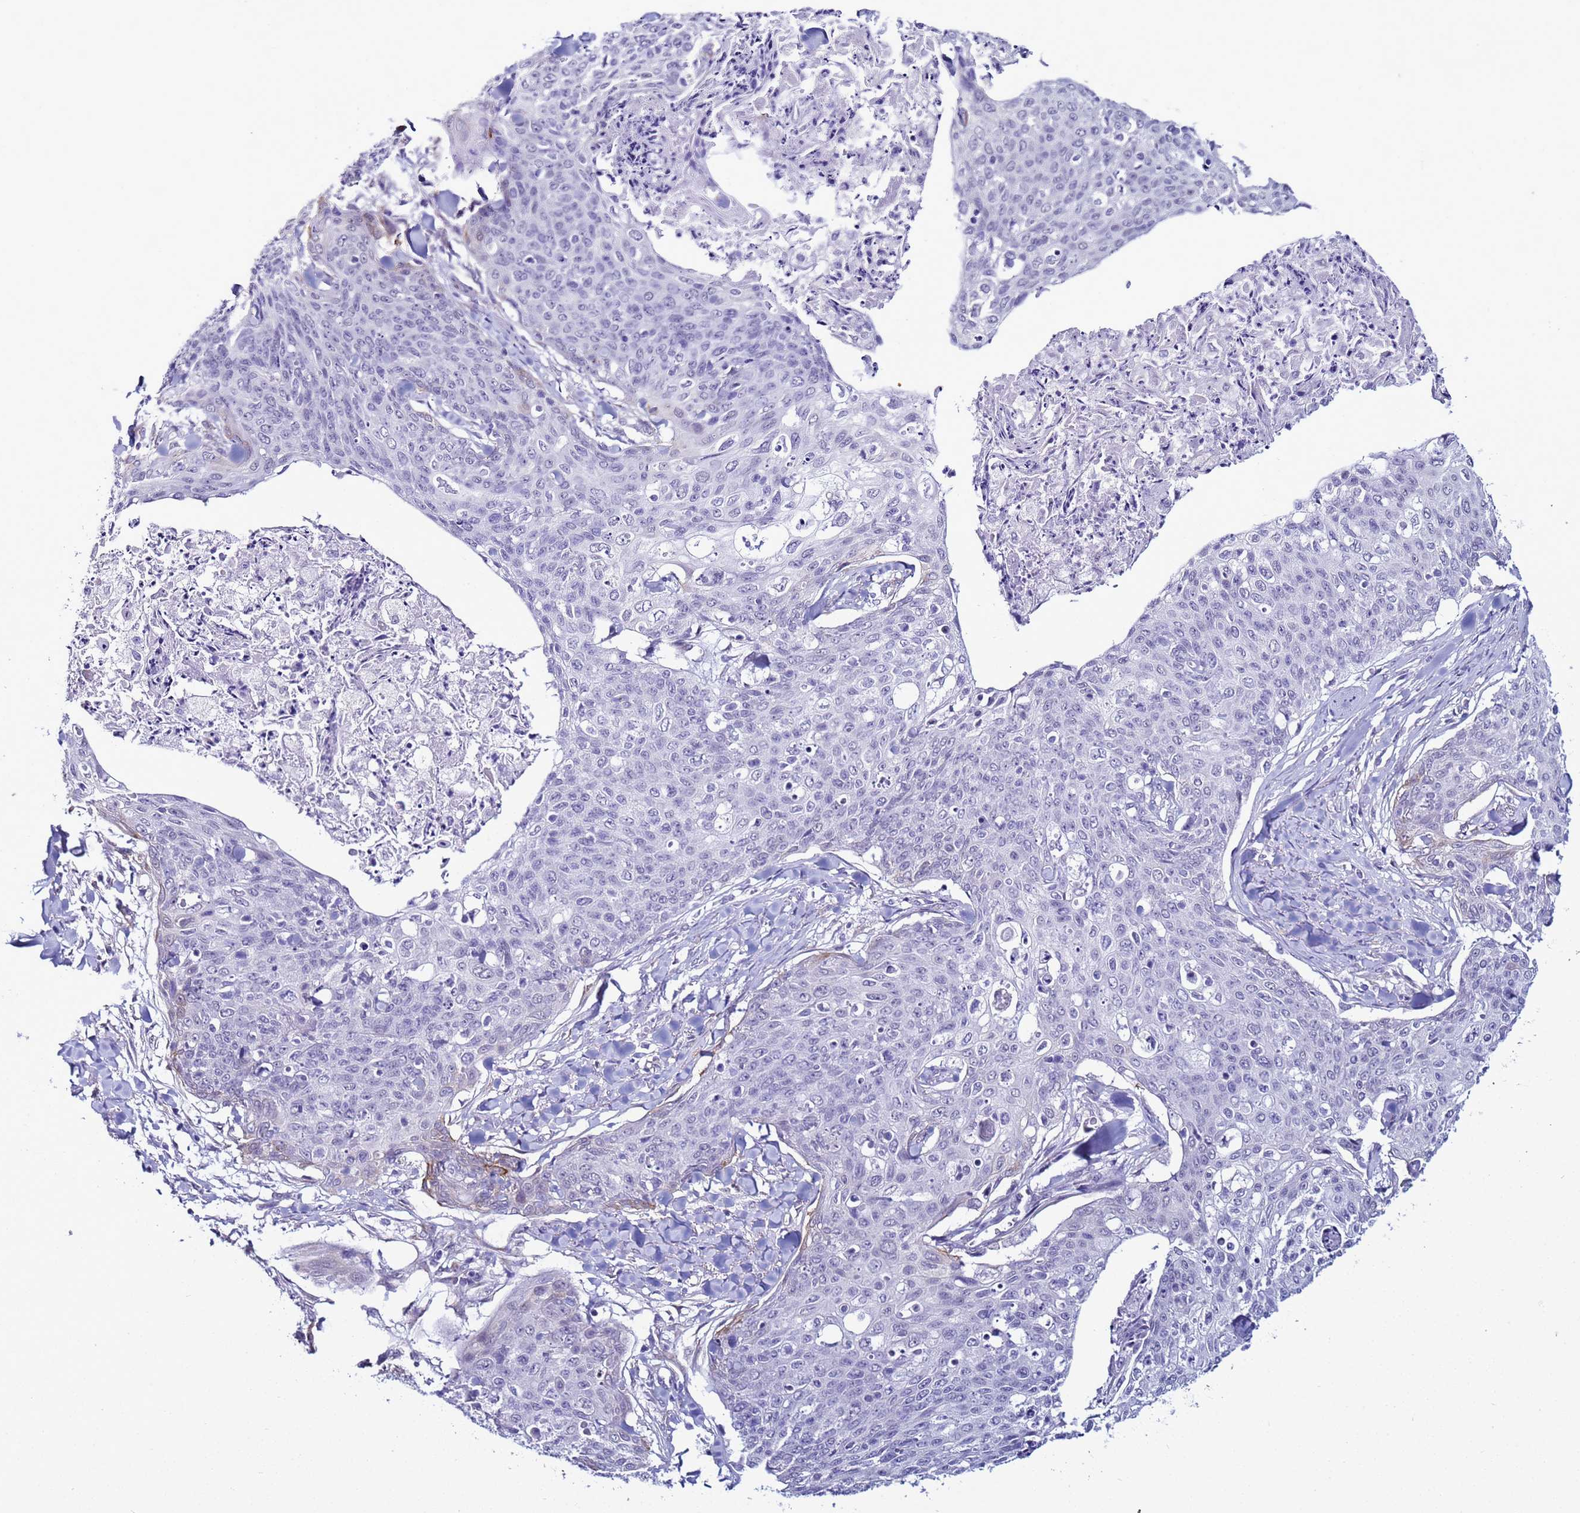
{"staining": {"intensity": "negative", "quantity": "none", "location": "none"}, "tissue": "skin cancer", "cell_type": "Tumor cells", "image_type": "cancer", "snomed": [{"axis": "morphology", "description": "Squamous cell carcinoma, NOS"}, {"axis": "topography", "description": "Skin"}, {"axis": "topography", "description": "Vulva"}], "caption": "Protein analysis of skin squamous cell carcinoma demonstrates no significant positivity in tumor cells.", "gene": "LRRC10B", "patient": {"sex": "female", "age": 85}}